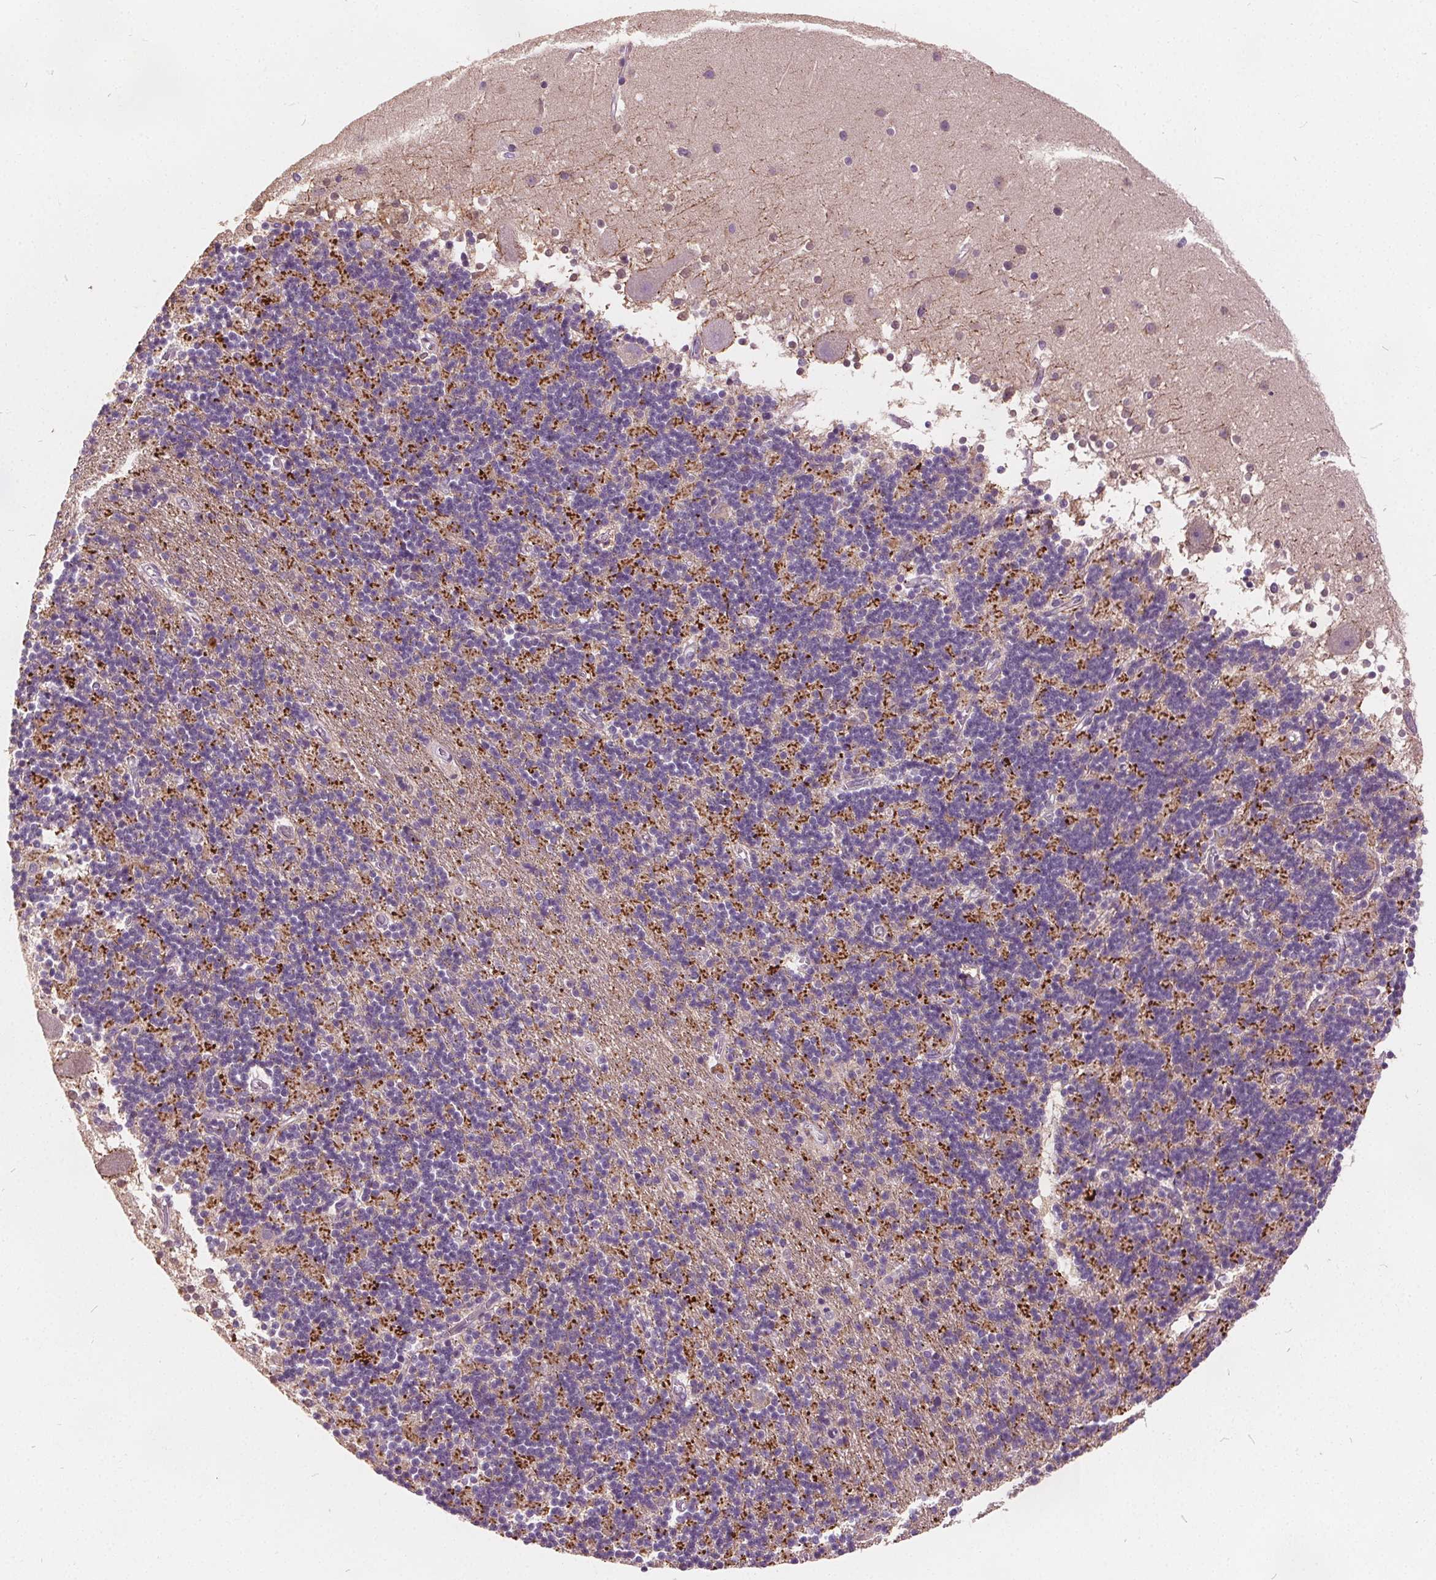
{"staining": {"intensity": "negative", "quantity": "none", "location": "none"}, "tissue": "cerebellum", "cell_type": "Cells in granular layer", "image_type": "normal", "snomed": [{"axis": "morphology", "description": "Normal tissue, NOS"}, {"axis": "topography", "description": "Cerebellum"}], "caption": "Cells in granular layer show no significant positivity in benign cerebellum.", "gene": "ACOX2", "patient": {"sex": "male", "age": 54}}